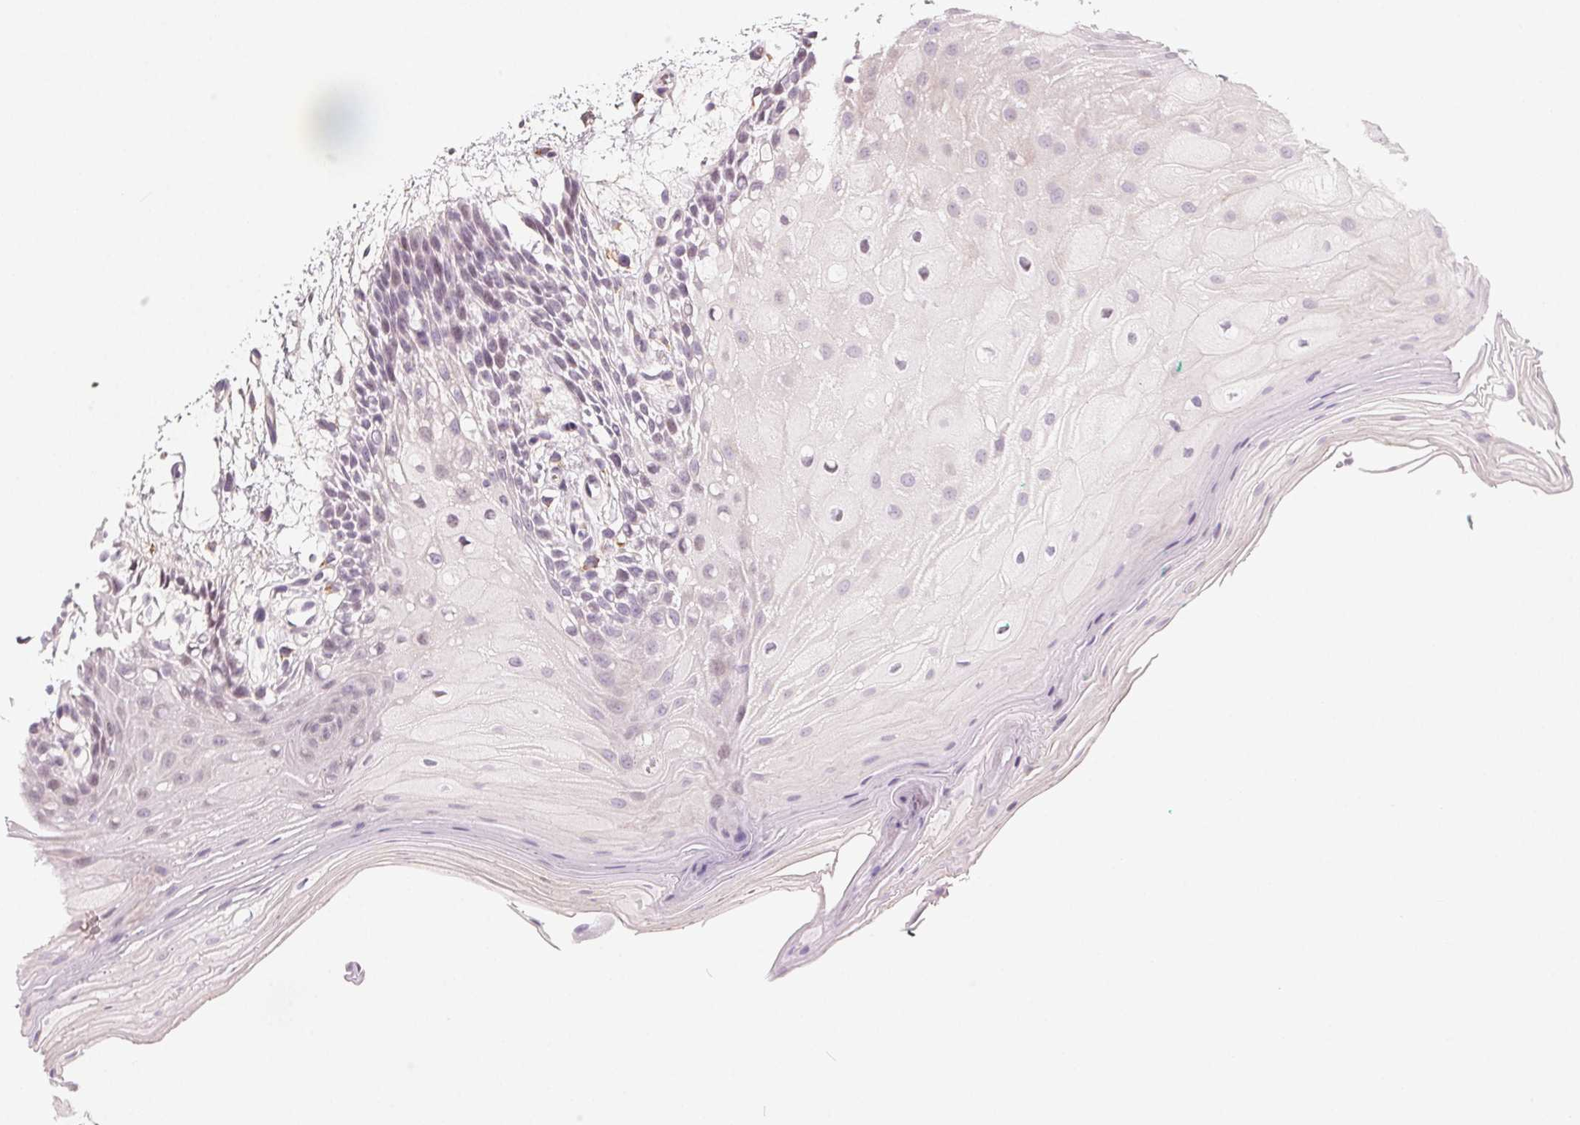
{"staining": {"intensity": "negative", "quantity": "none", "location": "none"}, "tissue": "oral mucosa", "cell_type": "Squamous epithelial cells", "image_type": "normal", "snomed": [{"axis": "morphology", "description": "Normal tissue, NOS"}, {"axis": "morphology", "description": "Squamous cell carcinoma, NOS"}, {"axis": "topography", "description": "Oral tissue"}, {"axis": "topography", "description": "Tounge, NOS"}, {"axis": "topography", "description": "Head-Neck"}], "caption": "An image of oral mucosa stained for a protein reveals no brown staining in squamous epithelial cells.", "gene": "CCDC96", "patient": {"sex": "male", "age": 62}}